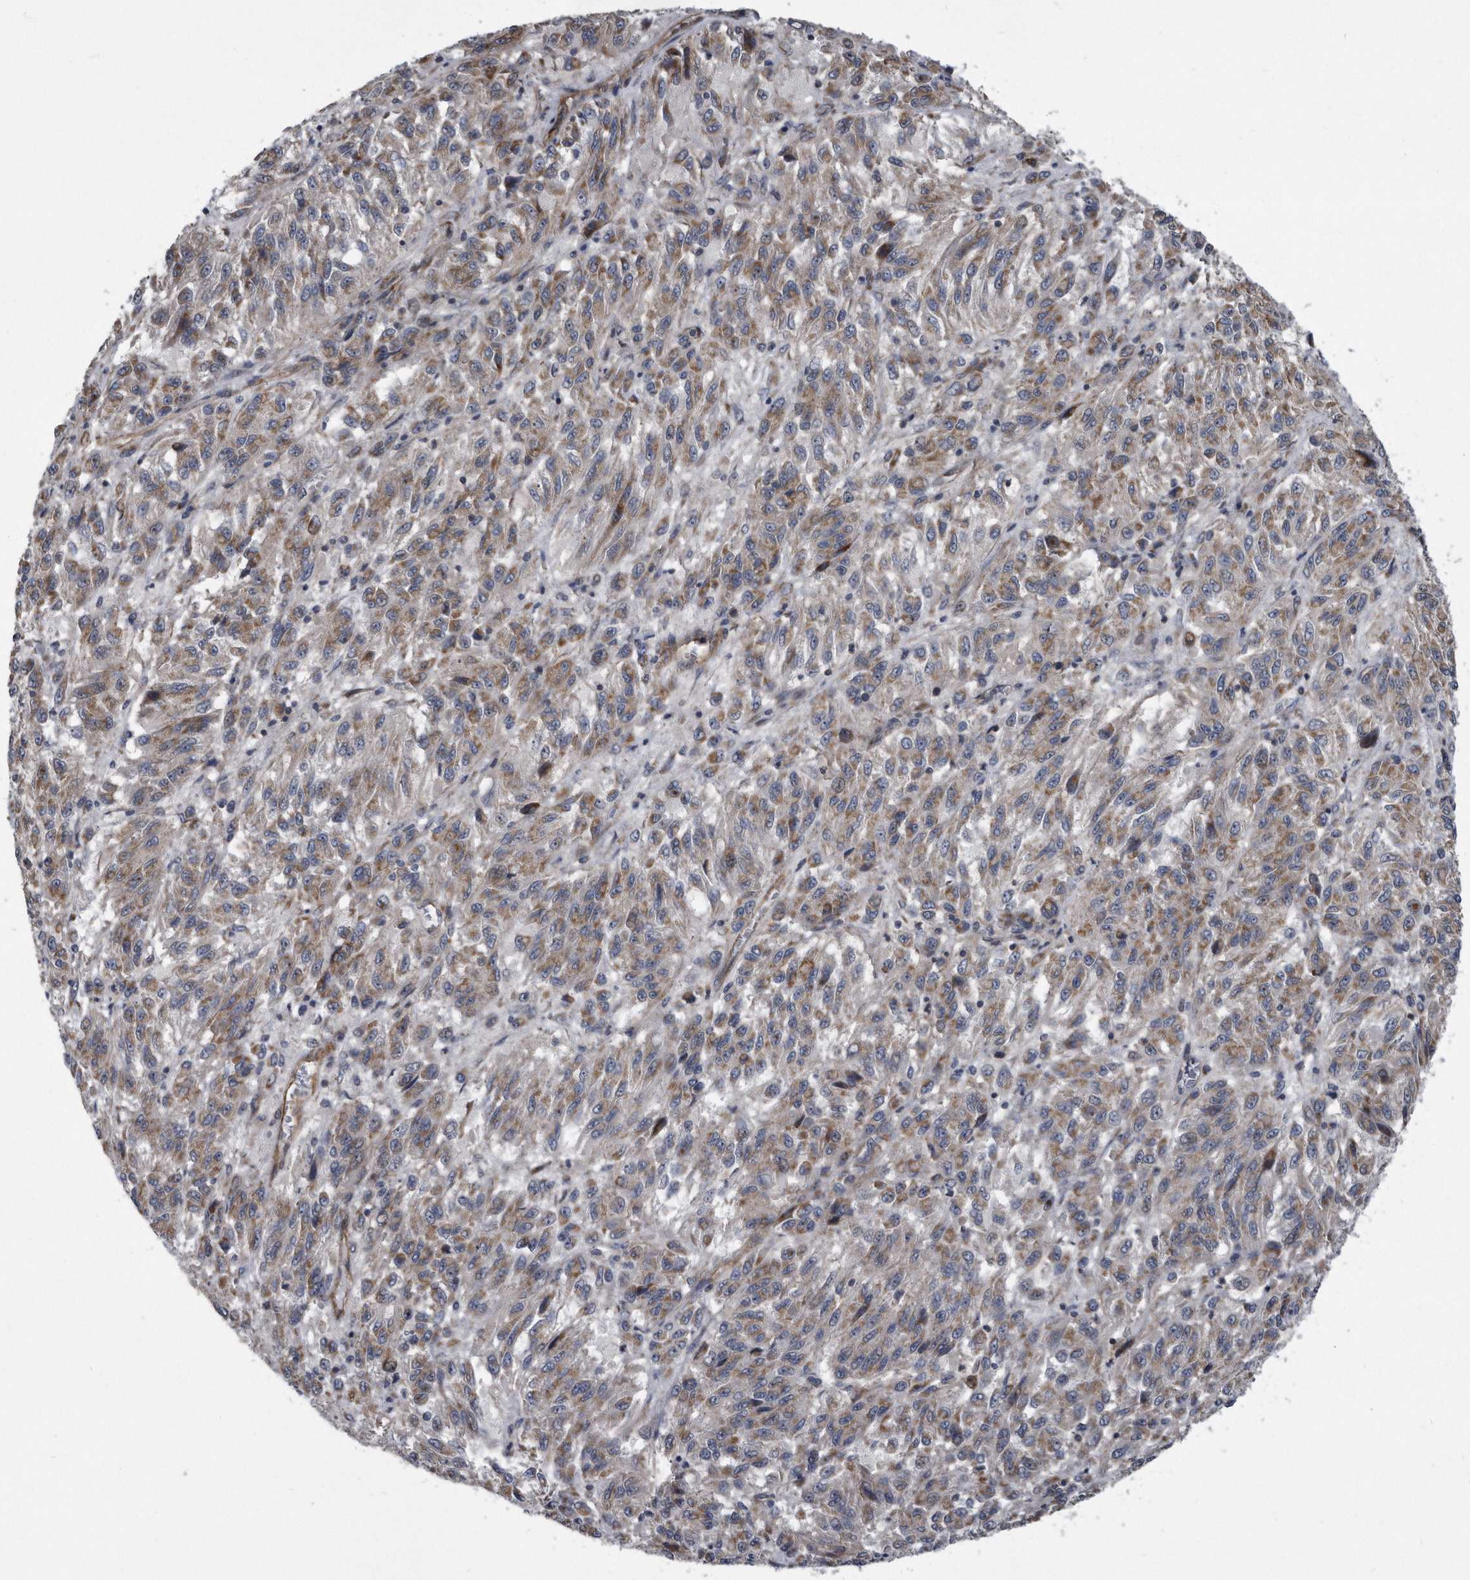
{"staining": {"intensity": "moderate", "quantity": "25%-75%", "location": "cytoplasmic/membranous"}, "tissue": "melanoma", "cell_type": "Tumor cells", "image_type": "cancer", "snomed": [{"axis": "morphology", "description": "Malignant melanoma, Metastatic site"}, {"axis": "topography", "description": "Lung"}], "caption": "Protein staining displays moderate cytoplasmic/membranous positivity in about 25%-75% of tumor cells in melanoma.", "gene": "ARMCX1", "patient": {"sex": "male", "age": 64}}